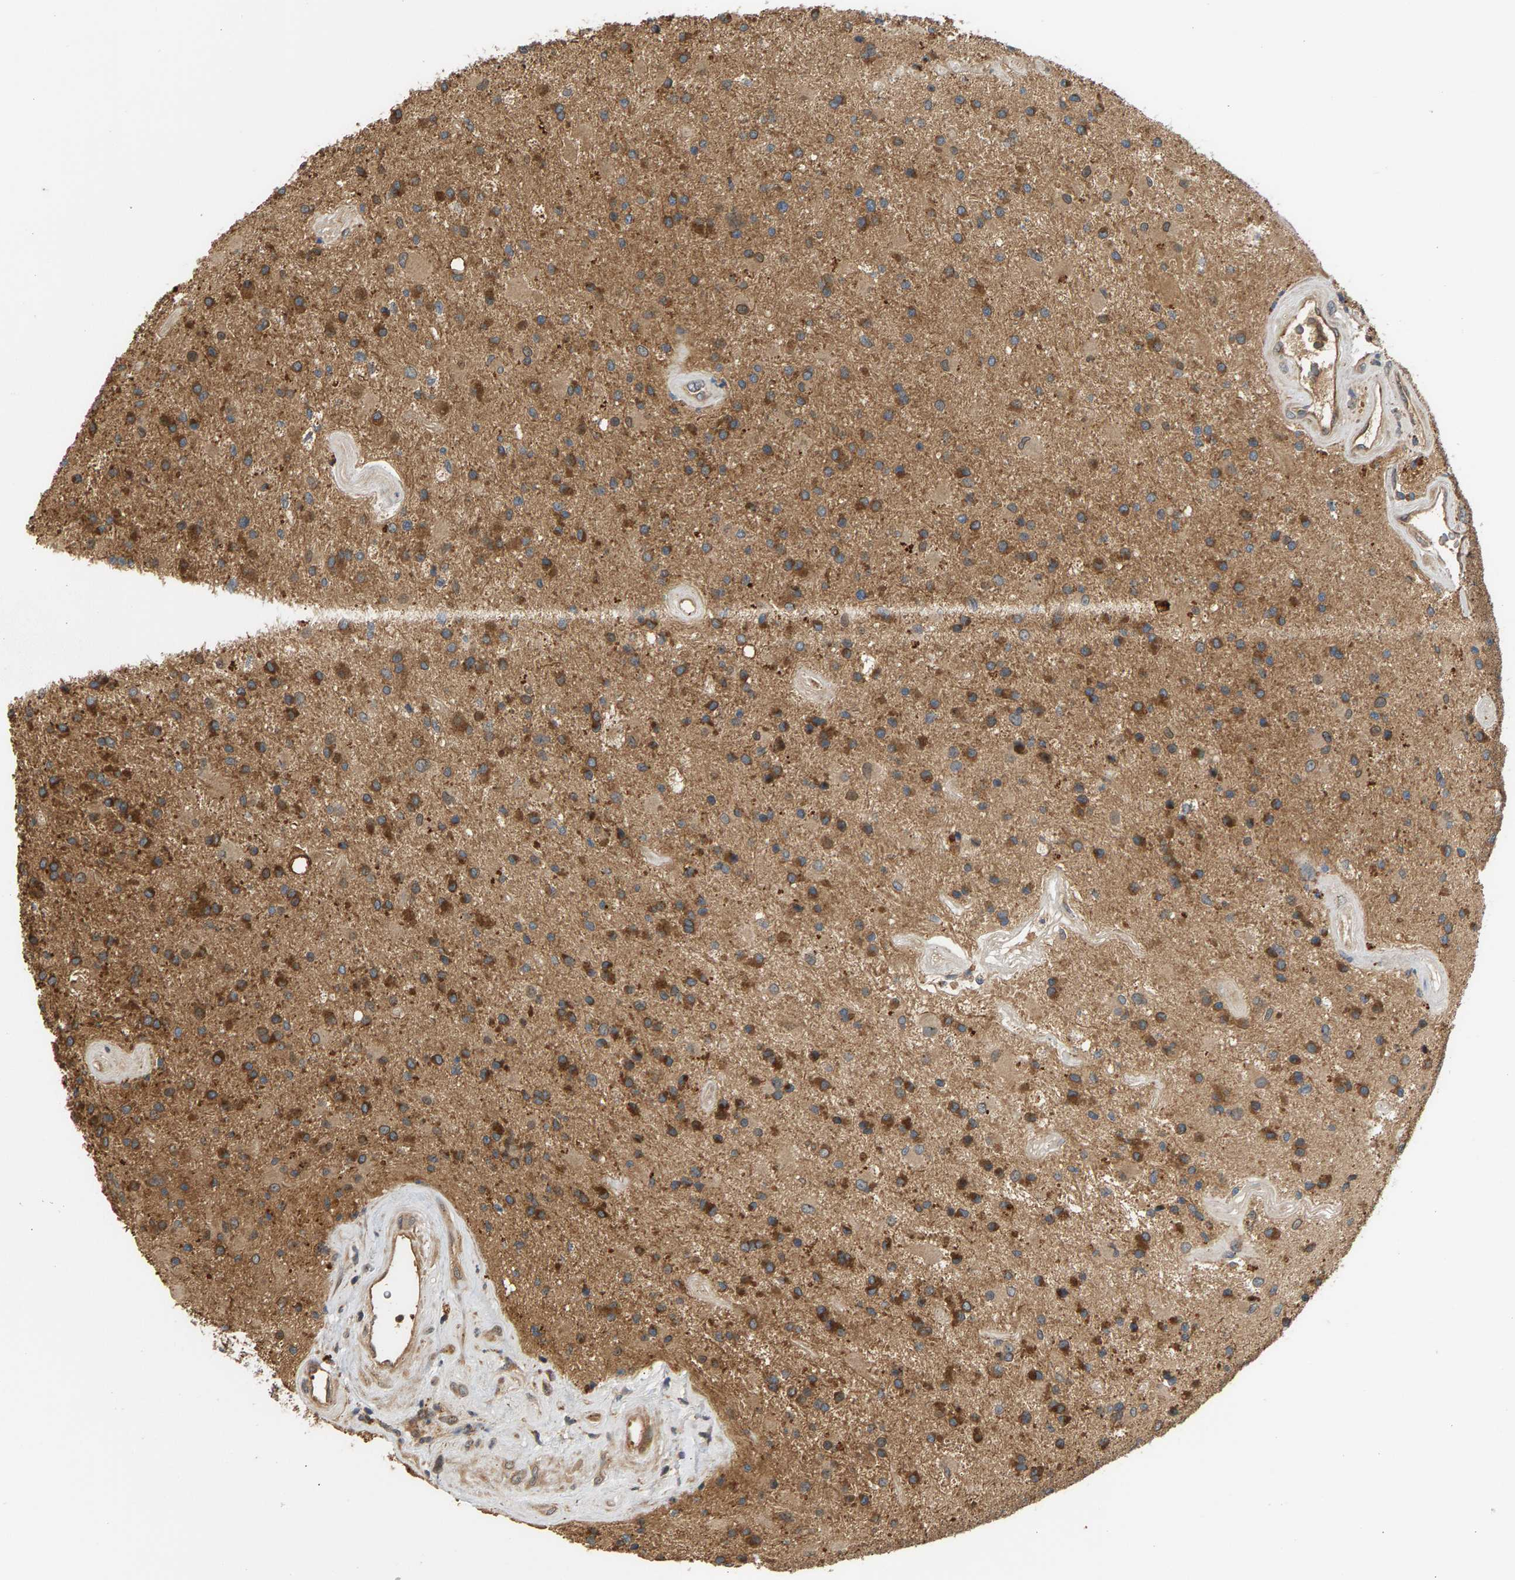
{"staining": {"intensity": "moderate", "quantity": ">75%", "location": "cytoplasmic/membranous"}, "tissue": "glioma", "cell_type": "Tumor cells", "image_type": "cancer", "snomed": [{"axis": "morphology", "description": "Glioma, malignant, Low grade"}, {"axis": "topography", "description": "Brain"}], "caption": "Malignant low-grade glioma tissue reveals moderate cytoplasmic/membranous staining in approximately >75% of tumor cells", "gene": "MAP2K5", "patient": {"sex": "male", "age": 58}}